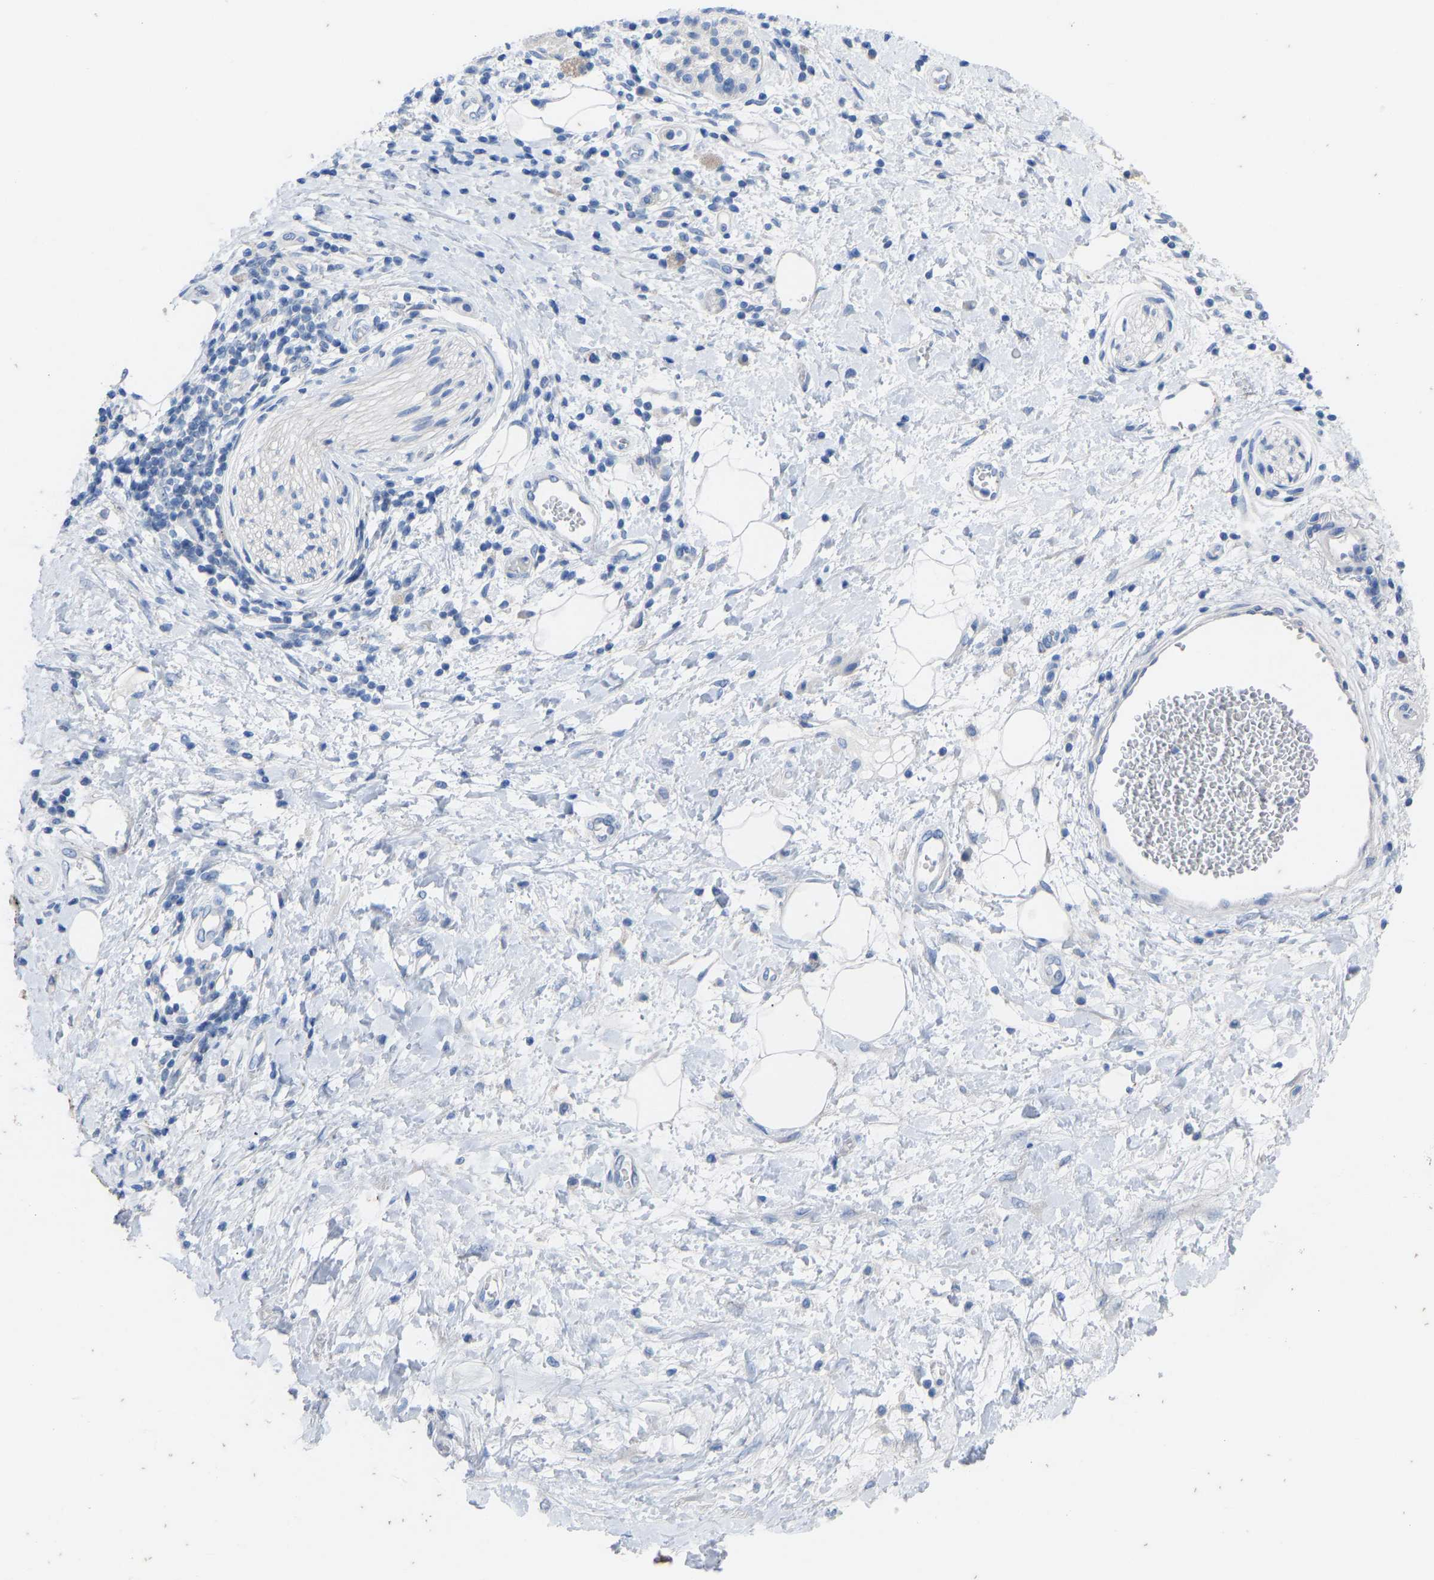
{"staining": {"intensity": "negative", "quantity": "none", "location": "none"}, "tissue": "pancreatic cancer", "cell_type": "Tumor cells", "image_type": "cancer", "snomed": [{"axis": "morphology", "description": "Adenocarcinoma, NOS"}, {"axis": "topography", "description": "Pancreas"}], "caption": "Immunohistochemistry (IHC) of human pancreatic cancer (adenocarcinoma) shows no staining in tumor cells.", "gene": "OLIG2", "patient": {"sex": "female", "age": 60}}